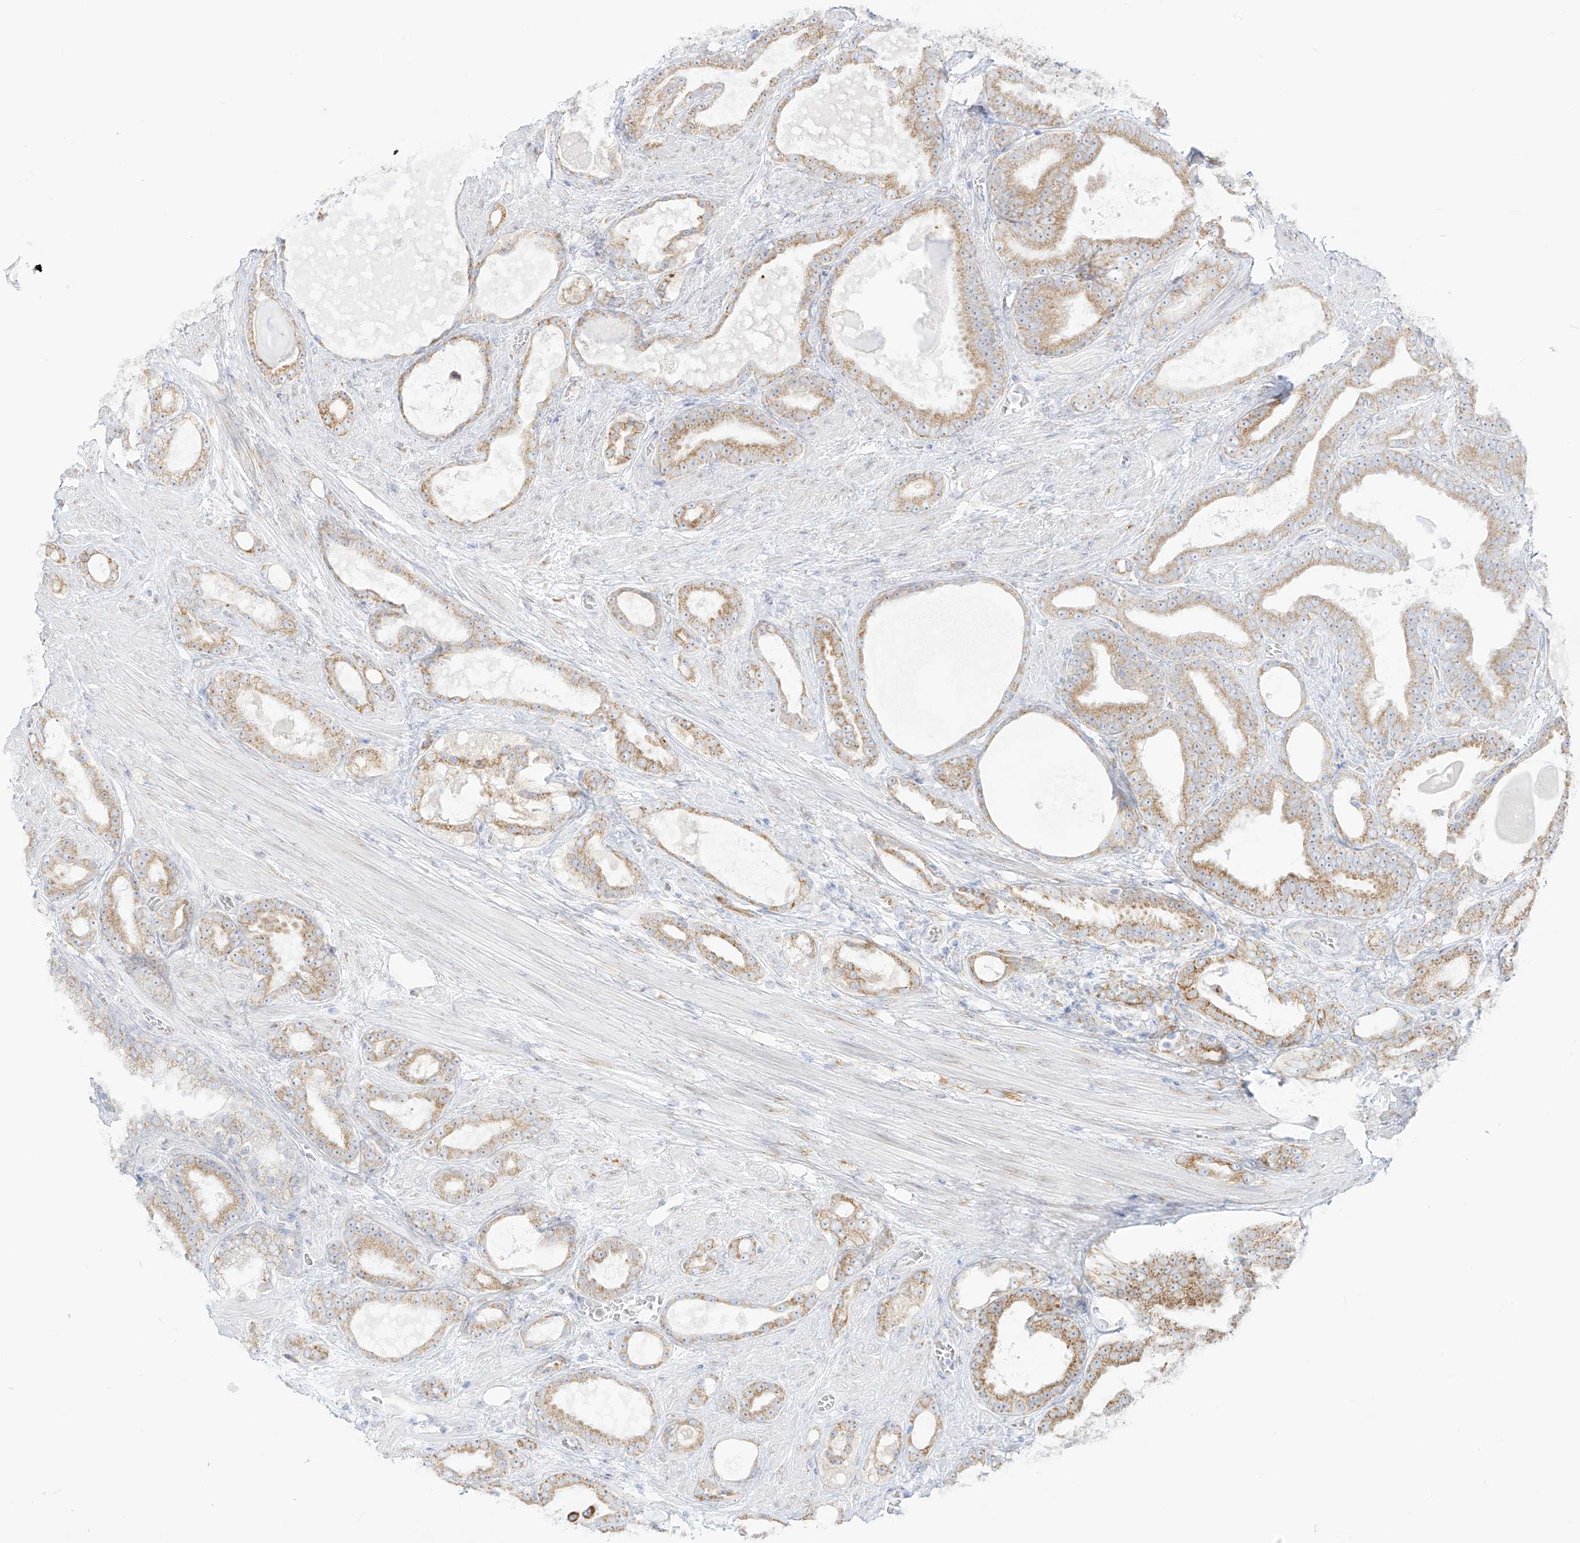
{"staining": {"intensity": "weak", "quantity": "25%-75%", "location": "cytoplasmic/membranous"}, "tissue": "prostate cancer", "cell_type": "Tumor cells", "image_type": "cancer", "snomed": [{"axis": "morphology", "description": "Adenocarcinoma, High grade"}, {"axis": "topography", "description": "Prostate"}], "caption": "Protein staining of adenocarcinoma (high-grade) (prostate) tissue demonstrates weak cytoplasmic/membranous expression in about 25%-75% of tumor cells. (DAB (3,3'-diaminobenzidine) IHC, brown staining for protein, blue staining for nuclei).", "gene": "LRRC59", "patient": {"sex": "male", "age": 60}}